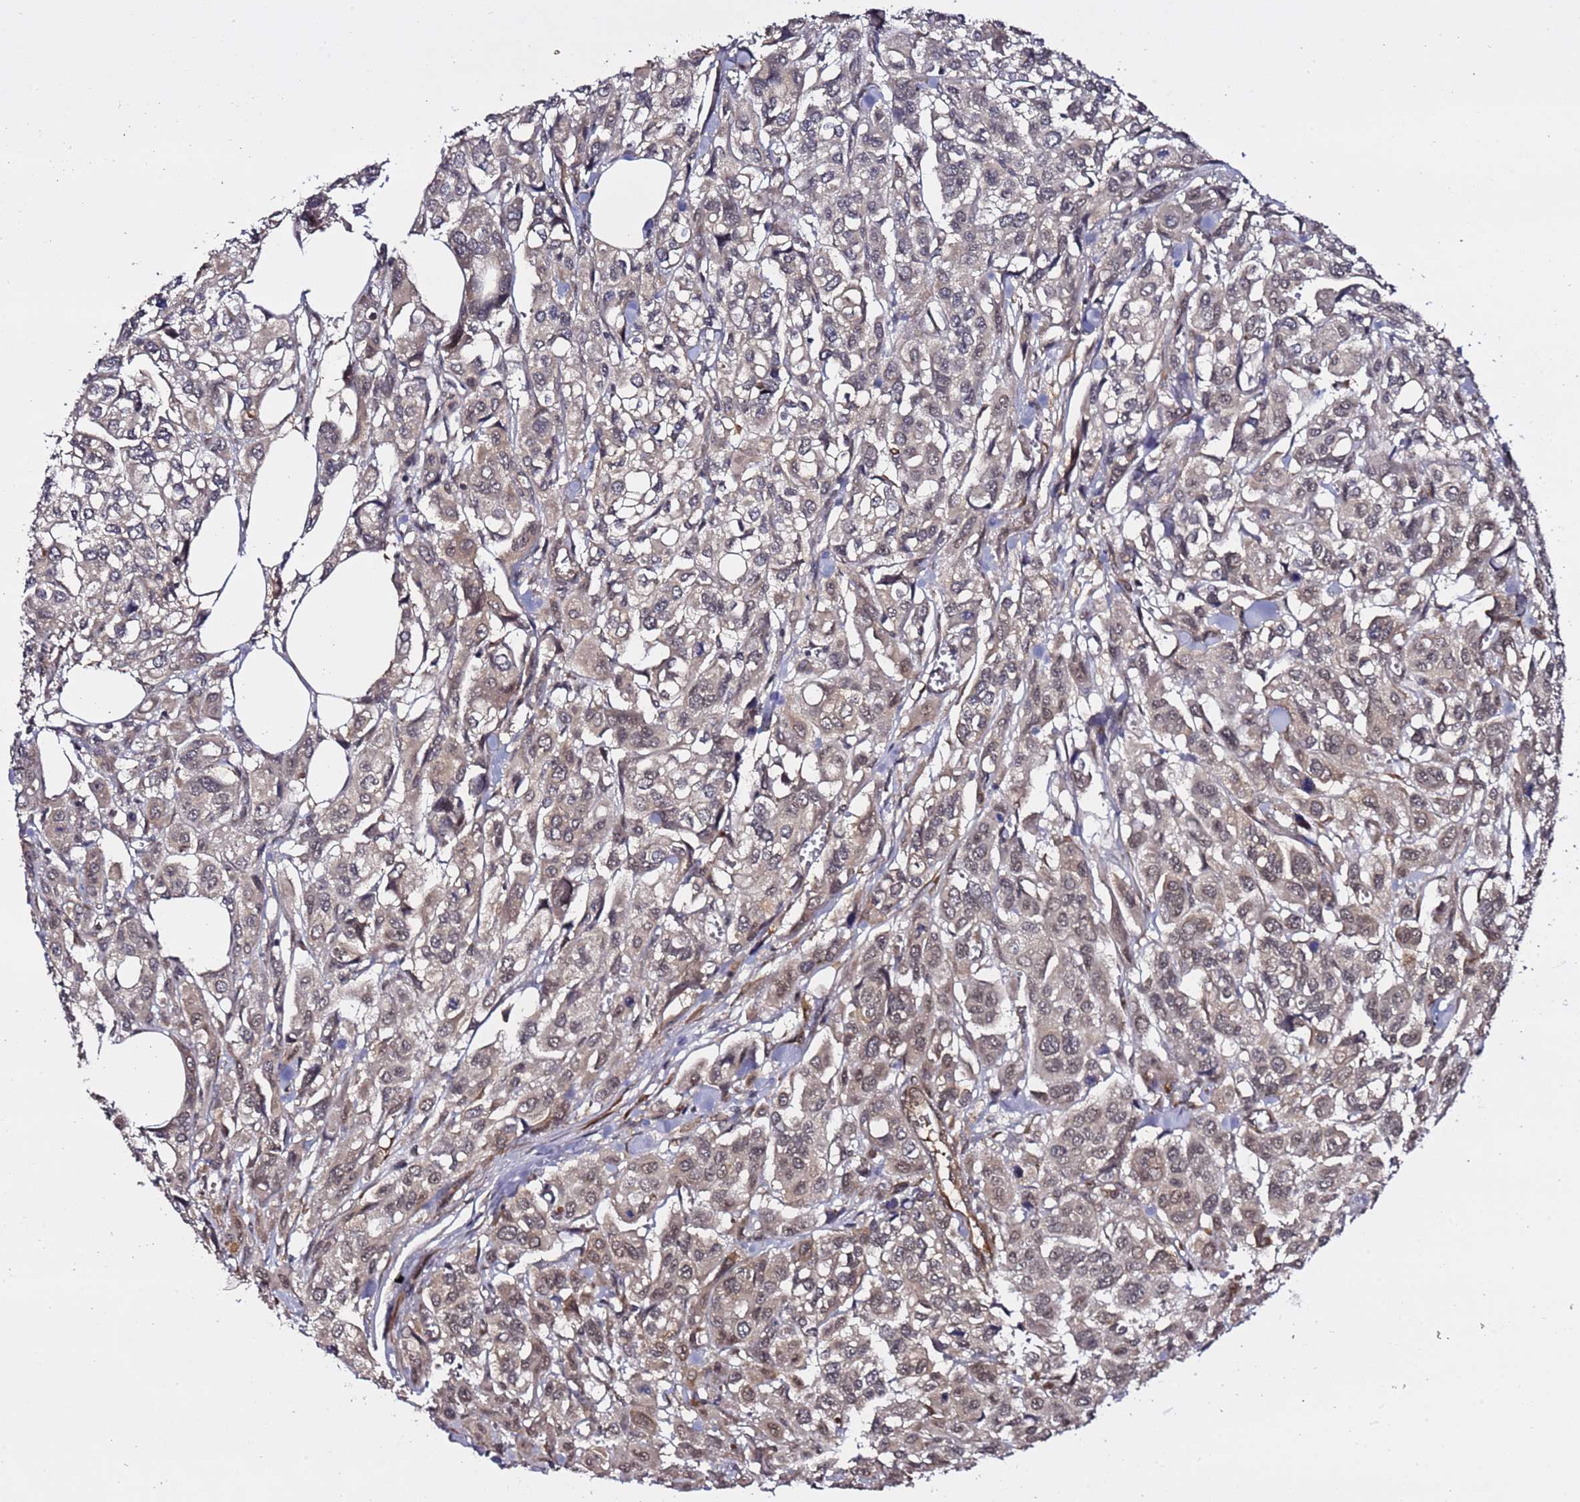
{"staining": {"intensity": "weak", "quantity": "25%-75%", "location": "cytoplasmic/membranous"}, "tissue": "urothelial cancer", "cell_type": "Tumor cells", "image_type": "cancer", "snomed": [{"axis": "morphology", "description": "Urothelial carcinoma, High grade"}, {"axis": "topography", "description": "Urinary bladder"}], "caption": "Tumor cells display weak cytoplasmic/membranous staining in approximately 25%-75% of cells in urothelial cancer.", "gene": "POLR2D", "patient": {"sex": "male", "age": 67}}